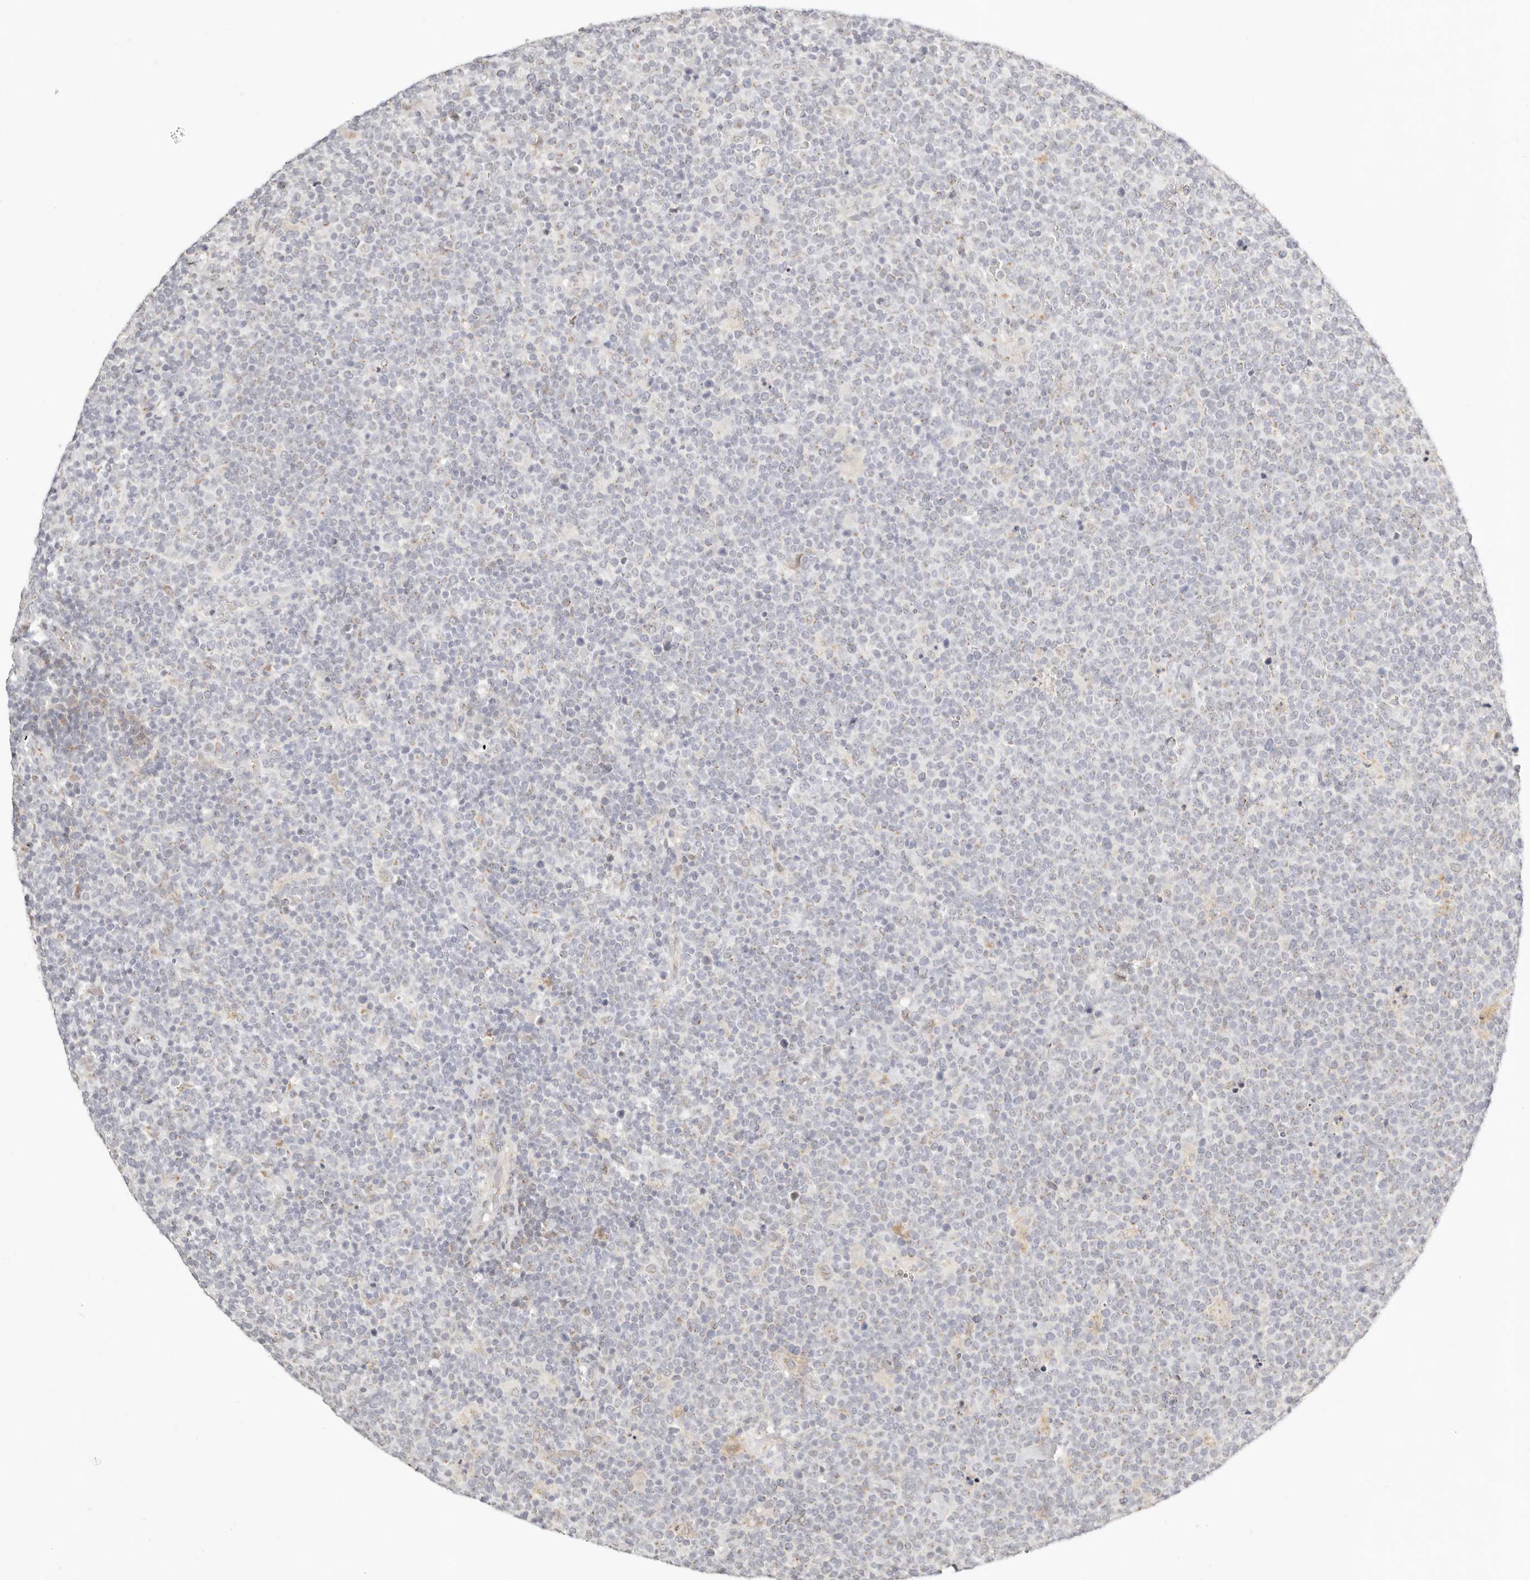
{"staining": {"intensity": "weak", "quantity": "25%-75%", "location": "cytoplasmic/membranous"}, "tissue": "lymphoma", "cell_type": "Tumor cells", "image_type": "cancer", "snomed": [{"axis": "morphology", "description": "Malignant lymphoma, non-Hodgkin's type, High grade"}, {"axis": "topography", "description": "Lymph node"}], "caption": "A histopathology image showing weak cytoplasmic/membranous positivity in approximately 25%-75% of tumor cells in lymphoma, as visualized by brown immunohistochemical staining.", "gene": "FAM20B", "patient": {"sex": "male", "age": 61}}